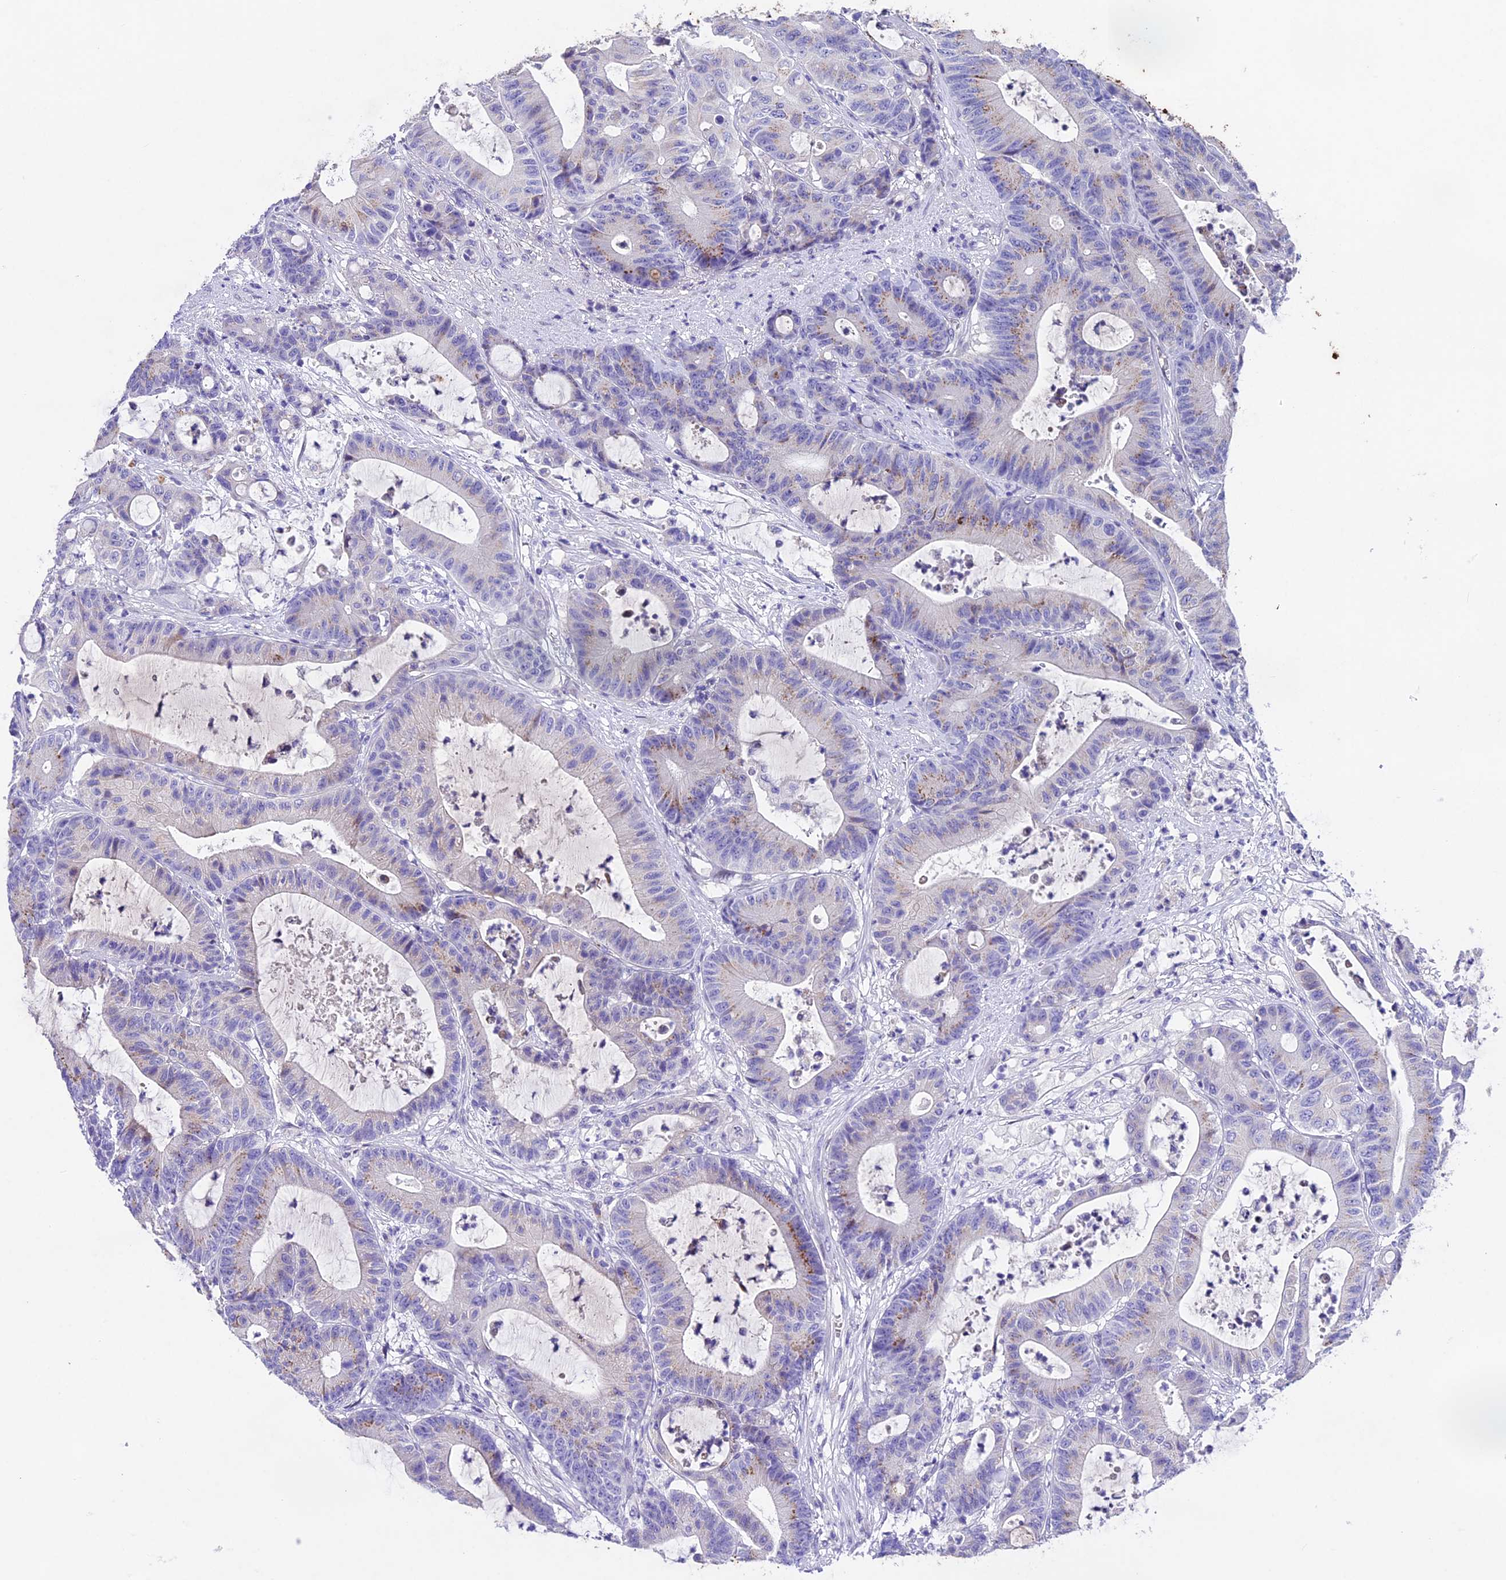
{"staining": {"intensity": "negative", "quantity": "none", "location": "none"}, "tissue": "colorectal cancer", "cell_type": "Tumor cells", "image_type": "cancer", "snomed": [{"axis": "morphology", "description": "Adenocarcinoma, NOS"}, {"axis": "topography", "description": "Colon"}], "caption": "Tumor cells show no significant expression in colorectal cancer.", "gene": "IFT140", "patient": {"sex": "female", "age": 84}}